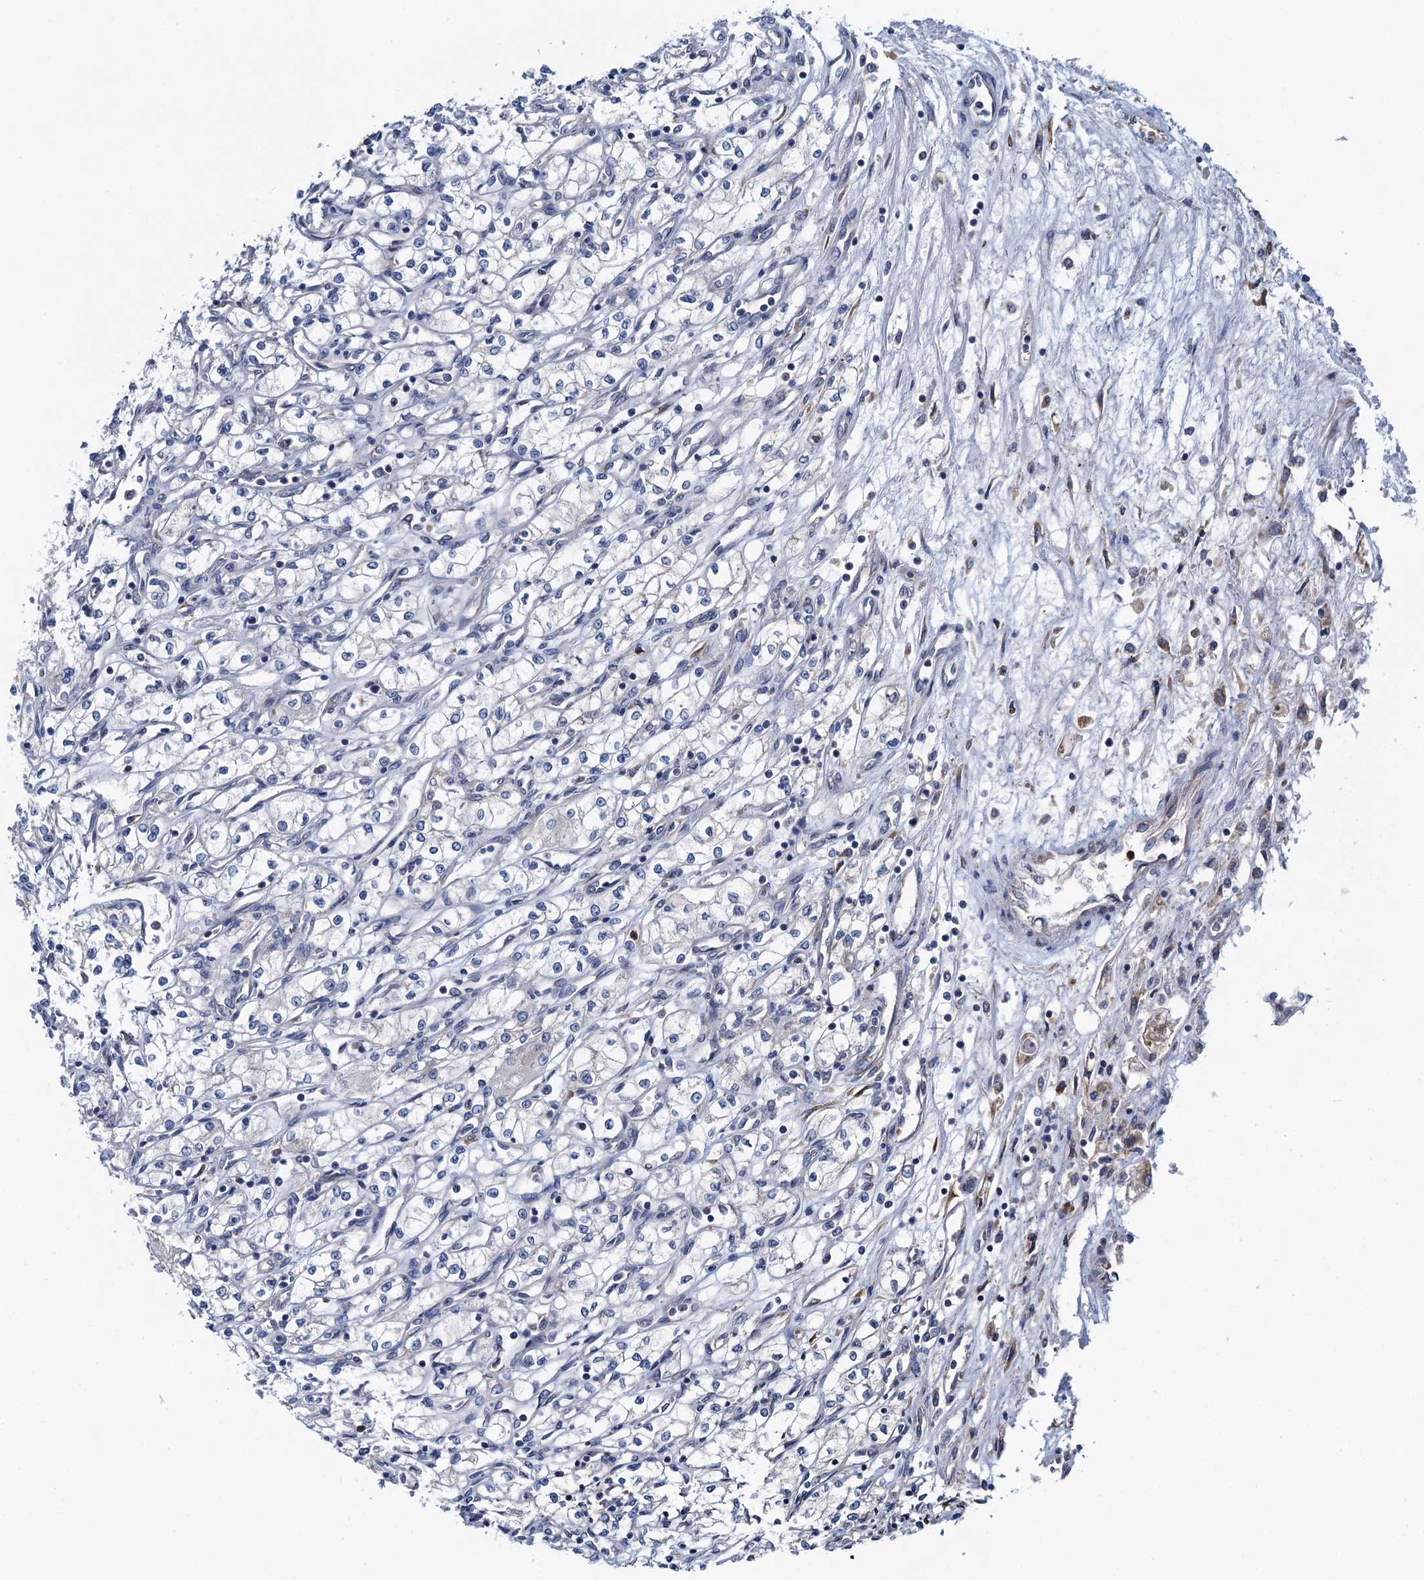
{"staining": {"intensity": "negative", "quantity": "none", "location": "none"}, "tissue": "renal cancer", "cell_type": "Tumor cells", "image_type": "cancer", "snomed": [{"axis": "morphology", "description": "Adenocarcinoma, NOS"}, {"axis": "topography", "description": "Kidney"}], "caption": "The micrograph exhibits no staining of tumor cells in renal adenocarcinoma.", "gene": "ADCY9", "patient": {"sex": "male", "age": 59}}